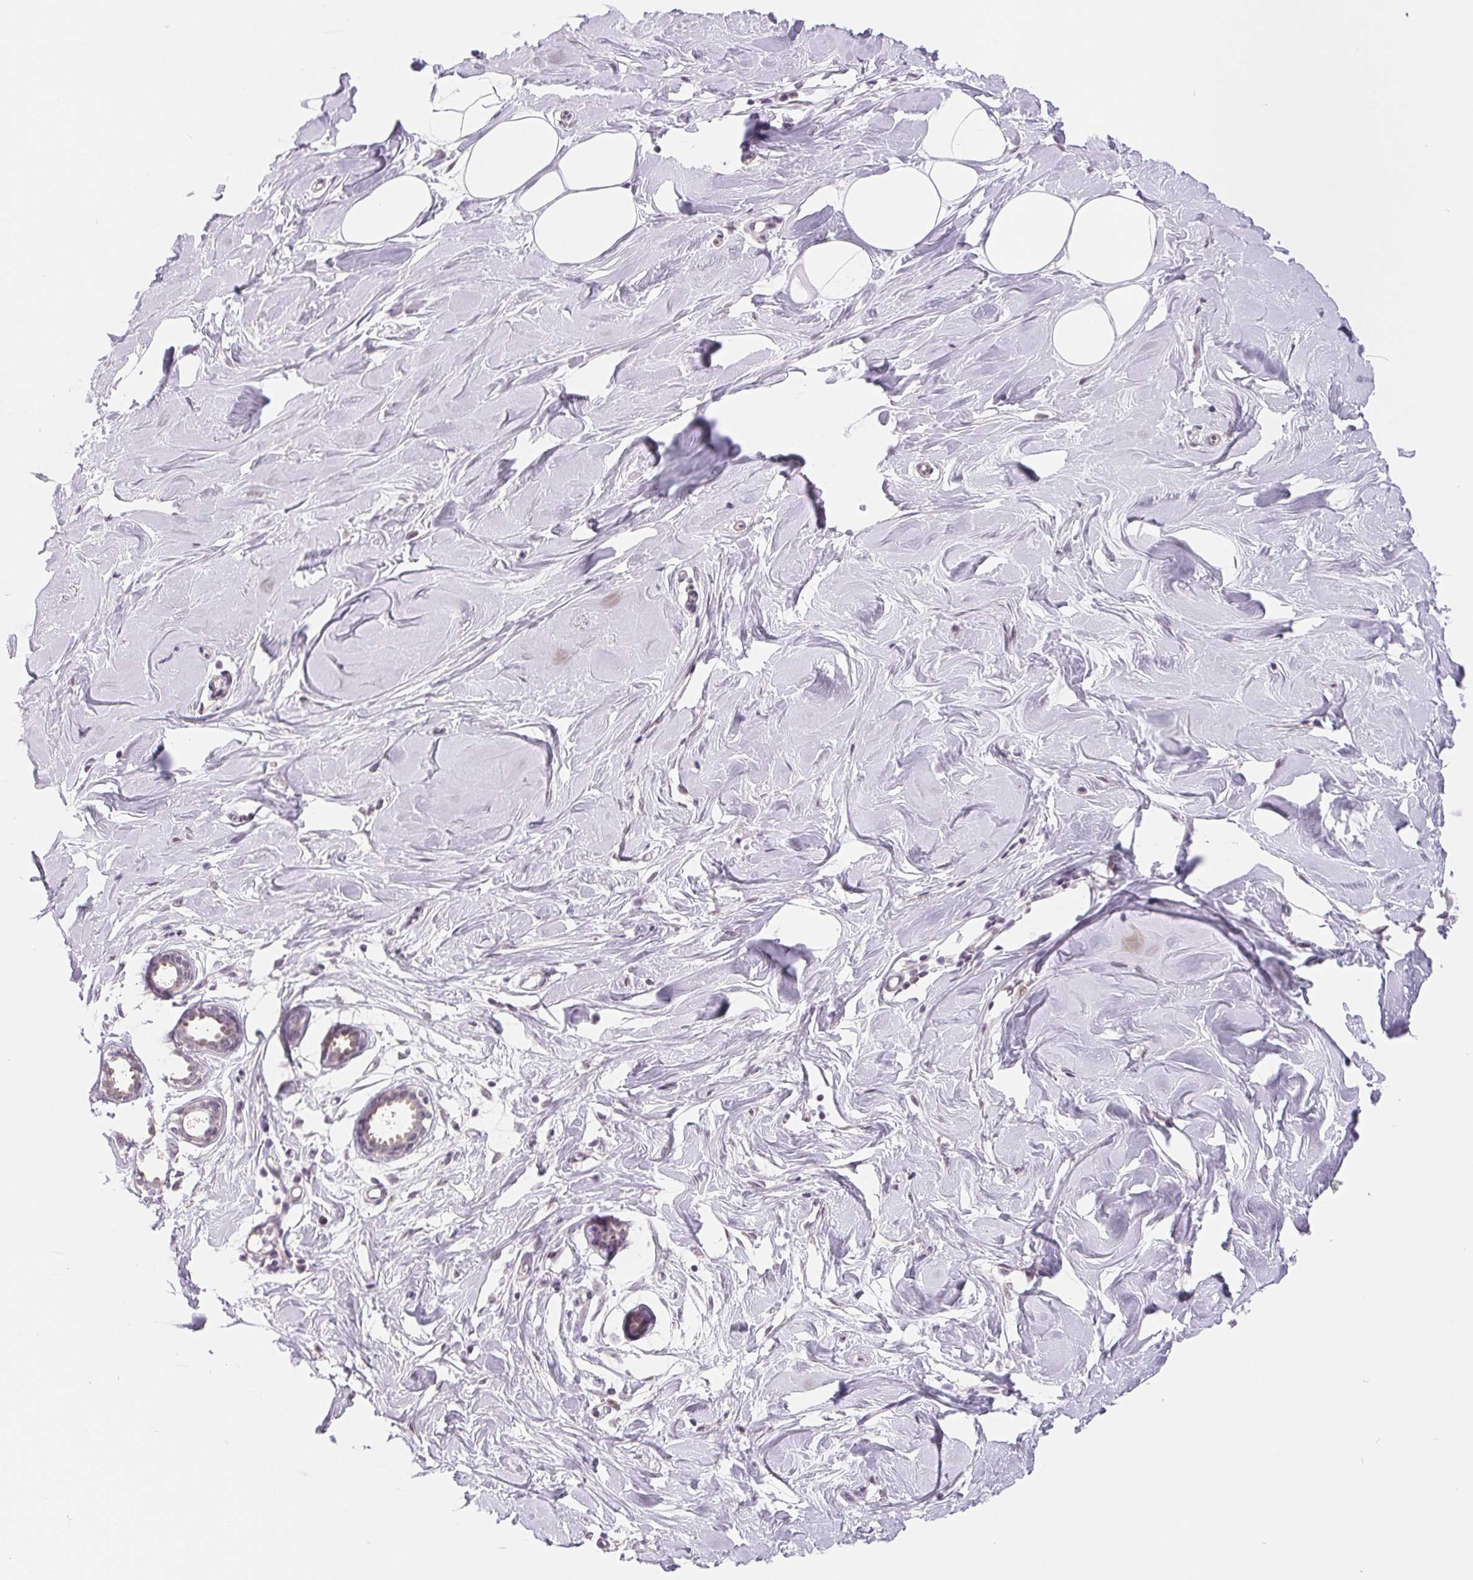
{"staining": {"intensity": "negative", "quantity": "none", "location": "none"}, "tissue": "breast", "cell_type": "Adipocytes", "image_type": "normal", "snomed": [{"axis": "morphology", "description": "Normal tissue, NOS"}, {"axis": "topography", "description": "Breast"}], "caption": "Immunohistochemistry of benign human breast shows no positivity in adipocytes.", "gene": "LCA5L", "patient": {"sex": "female", "age": 27}}